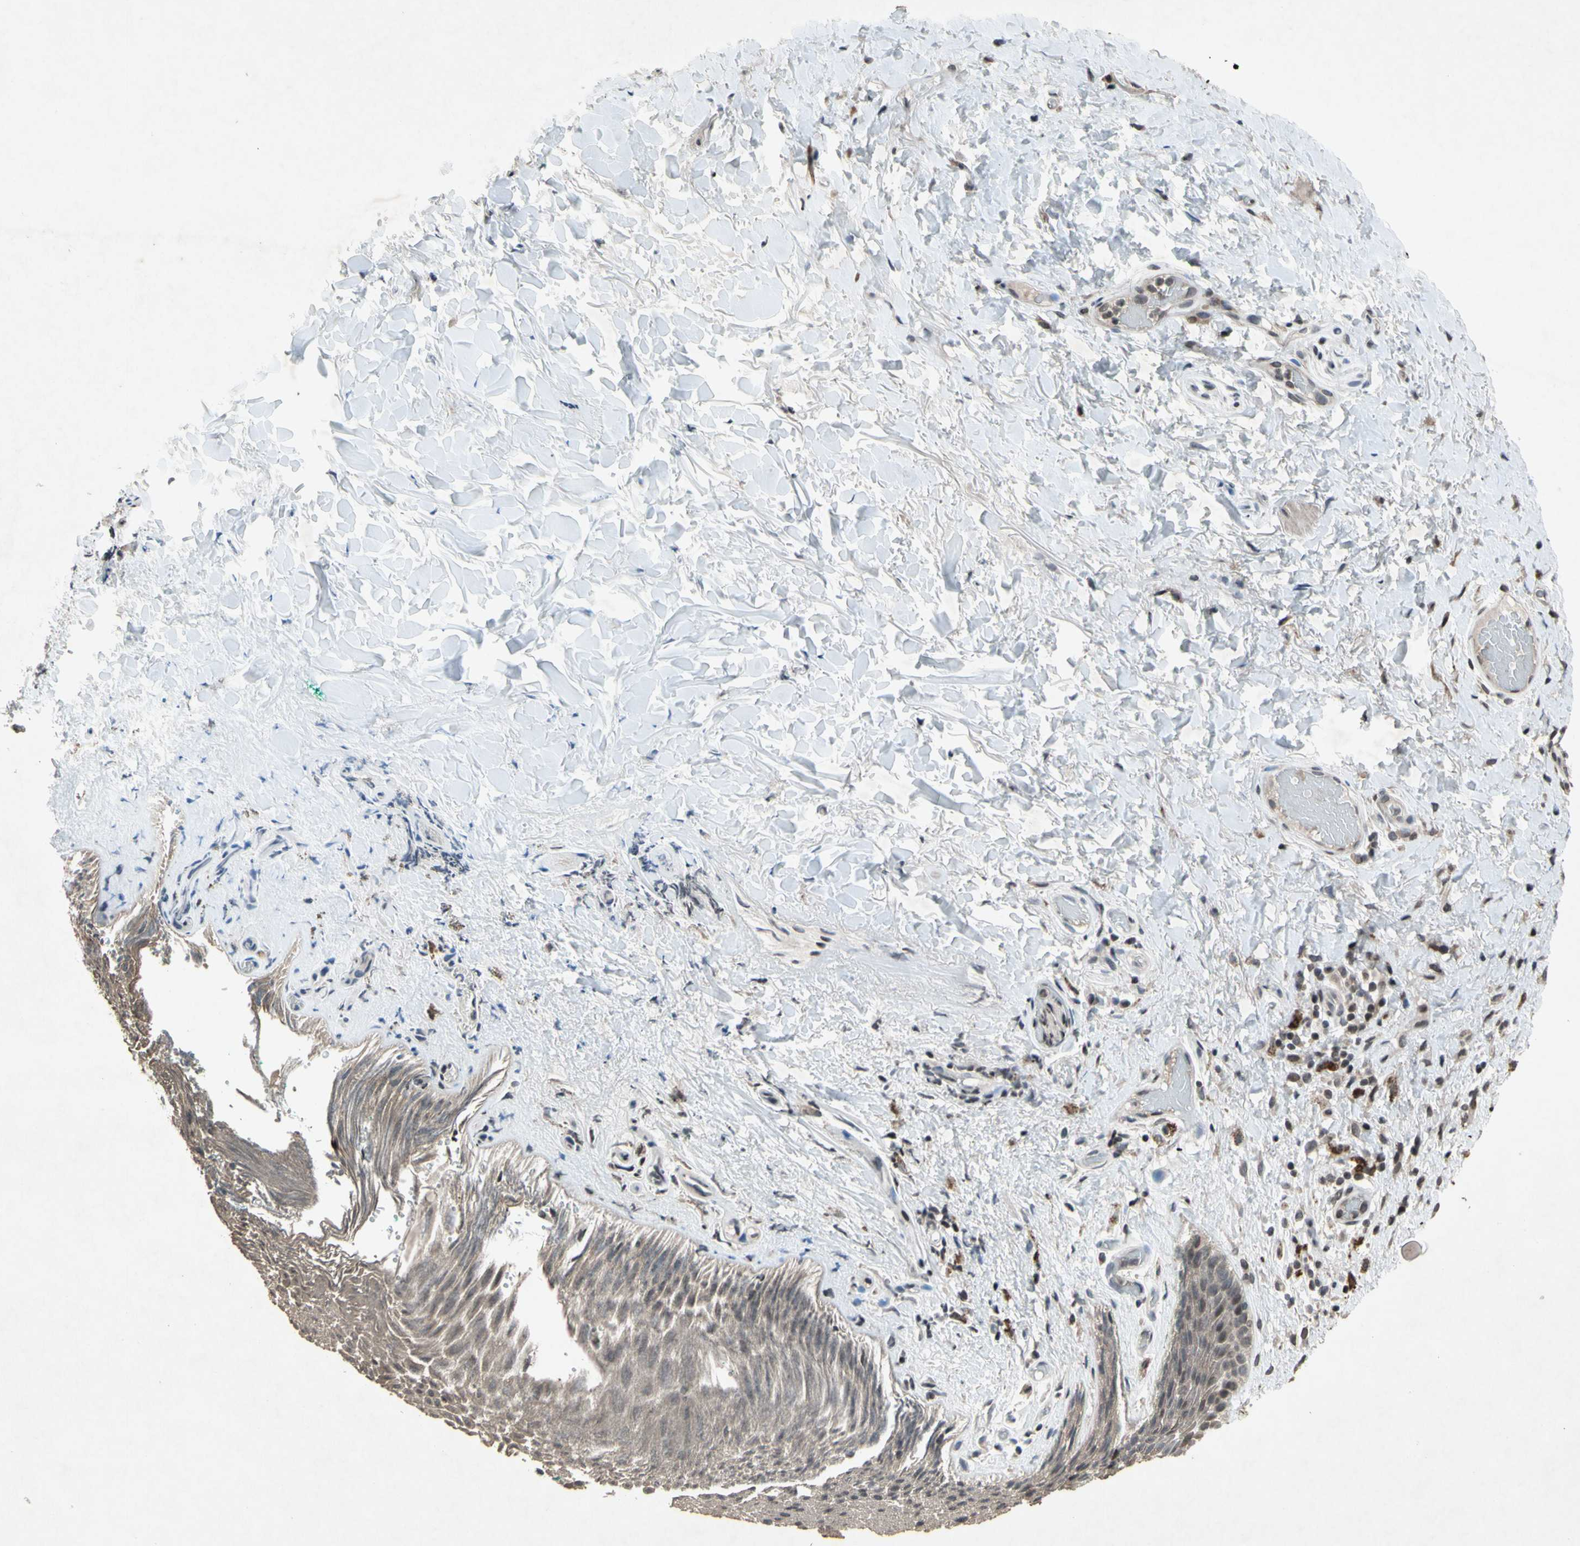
{"staining": {"intensity": "weak", "quantity": "25%-75%", "location": "nuclear"}, "tissue": "skin", "cell_type": "Epidermal cells", "image_type": "normal", "snomed": [{"axis": "morphology", "description": "Normal tissue, NOS"}, {"axis": "topography", "description": "Anal"}], "caption": "Immunohistochemistry (IHC) of unremarkable human skin exhibits low levels of weak nuclear staining in approximately 25%-75% of epidermal cells. Nuclei are stained in blue.", "gene": "XPO1", "patient": {"sex": "male", "age": 74}}